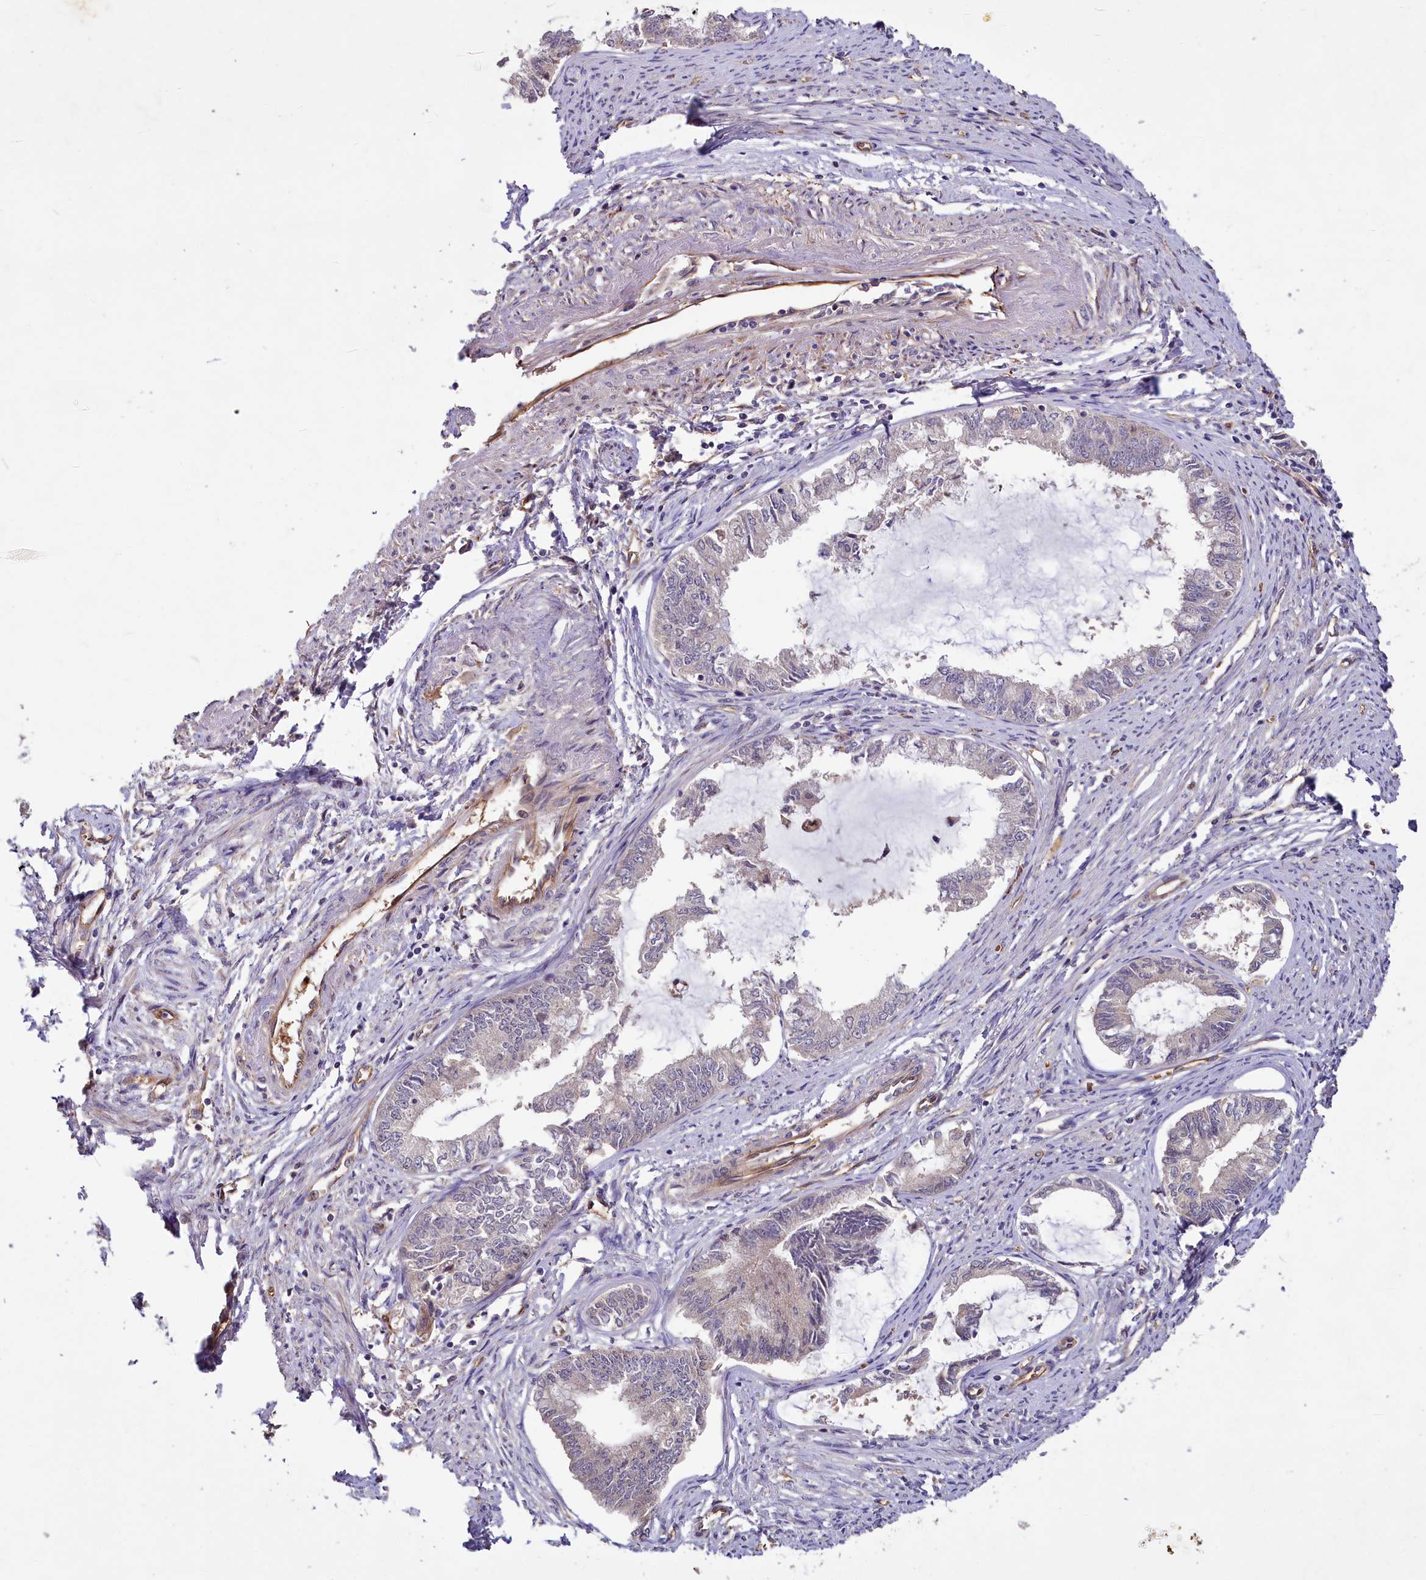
{"staining": {"intensity": "negative", "quantity": "none", "location": "none"}, "tissue": "endometrial cancer", "cell_type": "Tumor cells", "image_type": "cancer", "snomed": [{"axis": "morphology", "description": "Adenocarcinoma, NOS"}, {"axis": "topography", "description": "Endometrium"}], "caption": "An image of human adenocarcinoma (endometrial) is negative for staining in tumor cells.", "gene": "PKN2", "patient": {"sex": "female", "age": 86}}